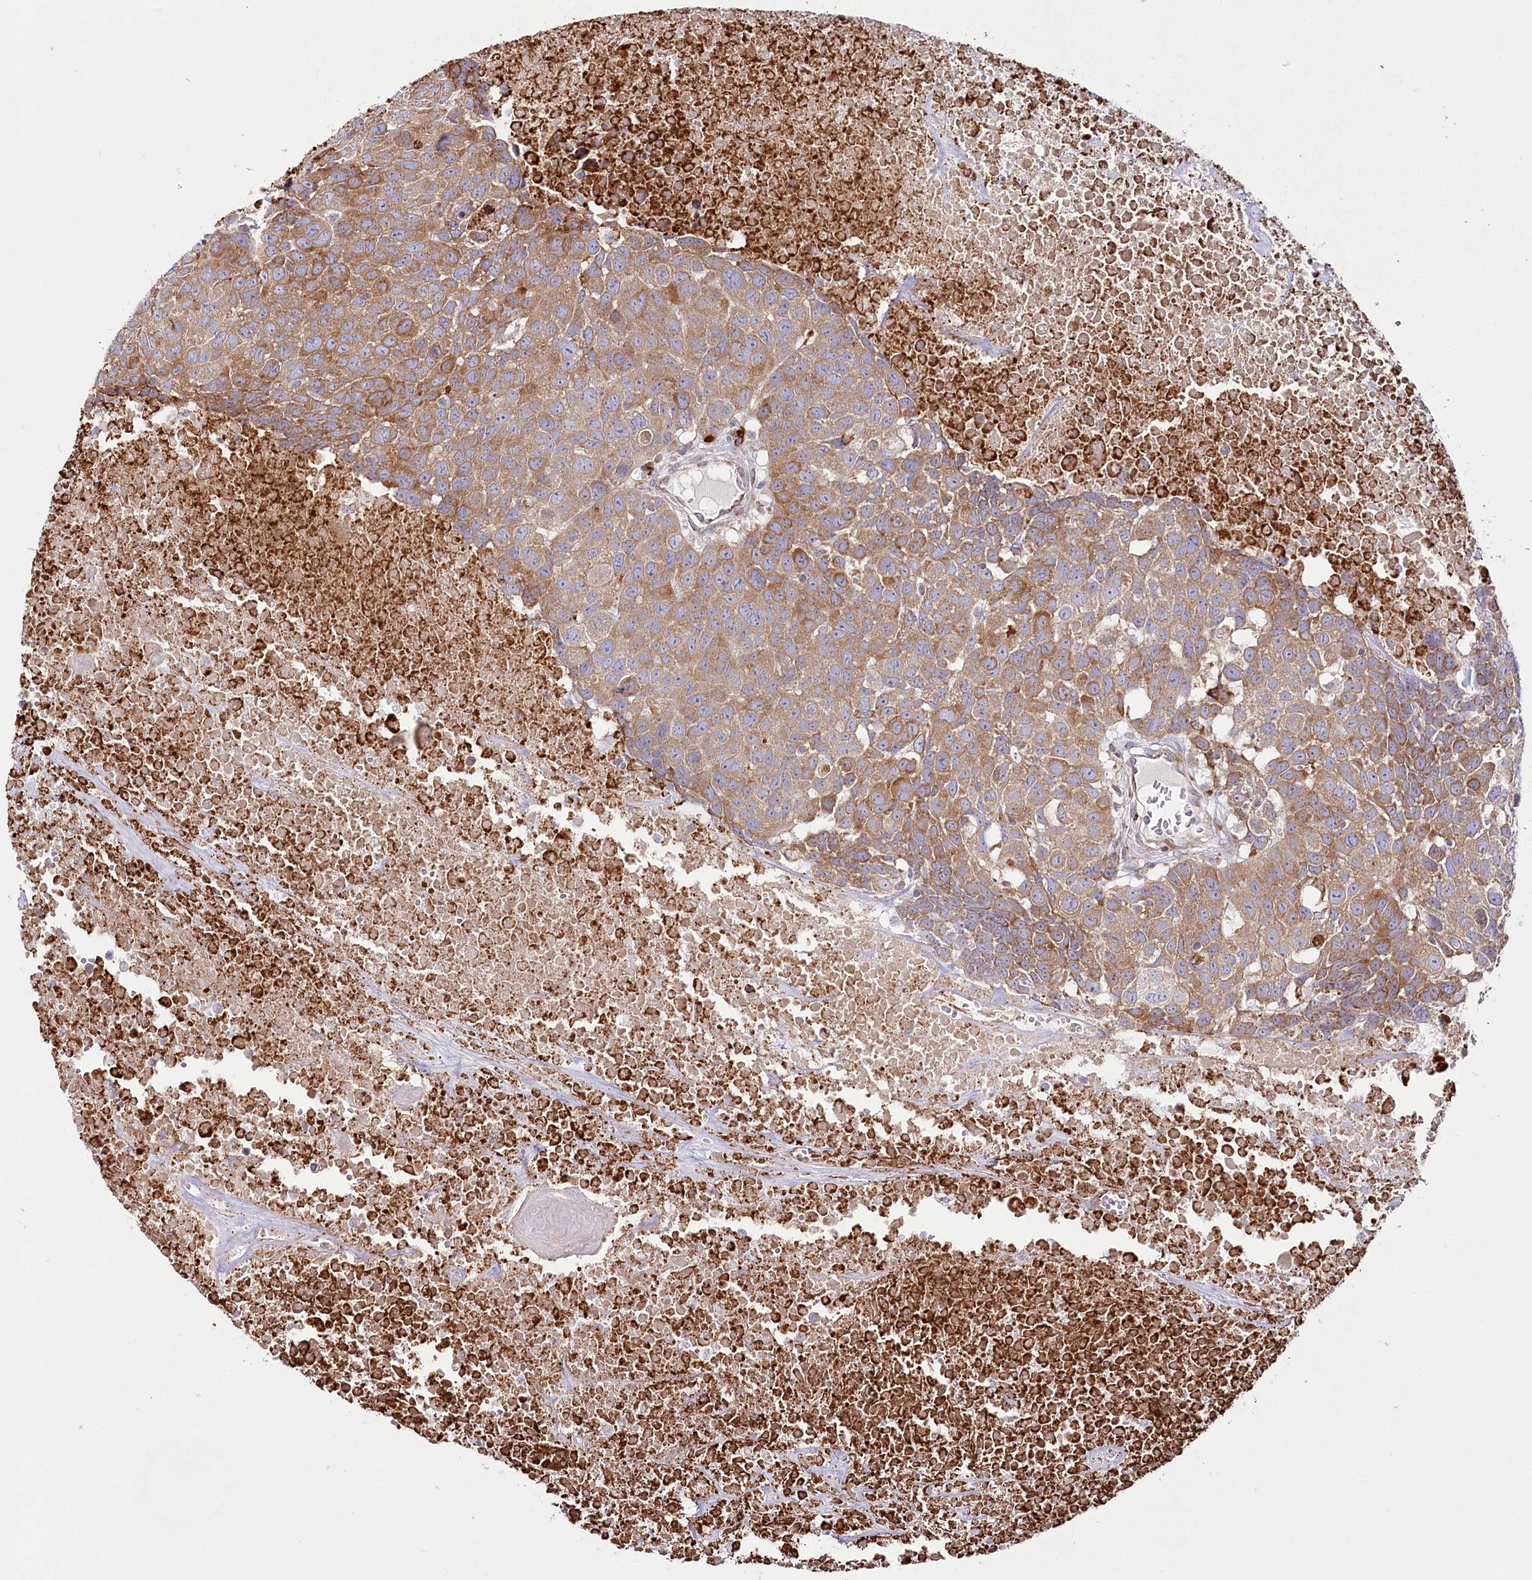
{"staining": {"intensity": "moderate", "quantity": ">75%", "location": "cytoplasmic/membranous"}, "tissue": "head and neck cancer", "cell_type": "Tumor cells", "image_type": "cancer", "snomed": [{"axis": "morphology", "description": "Squamous cell carcinoma, NOS"}, {"axis": "topography", "description": "Head-Neck"}], "caption": "Squamous cell carcinoma (head and neck) was stained to show a protein in brown. There is medium levels of moderate cytoplasmic/membranous positivity in about >75% of tumor cells.", "gene": "POGLUT1", "patient": {"sex": "male", "age": 66}}